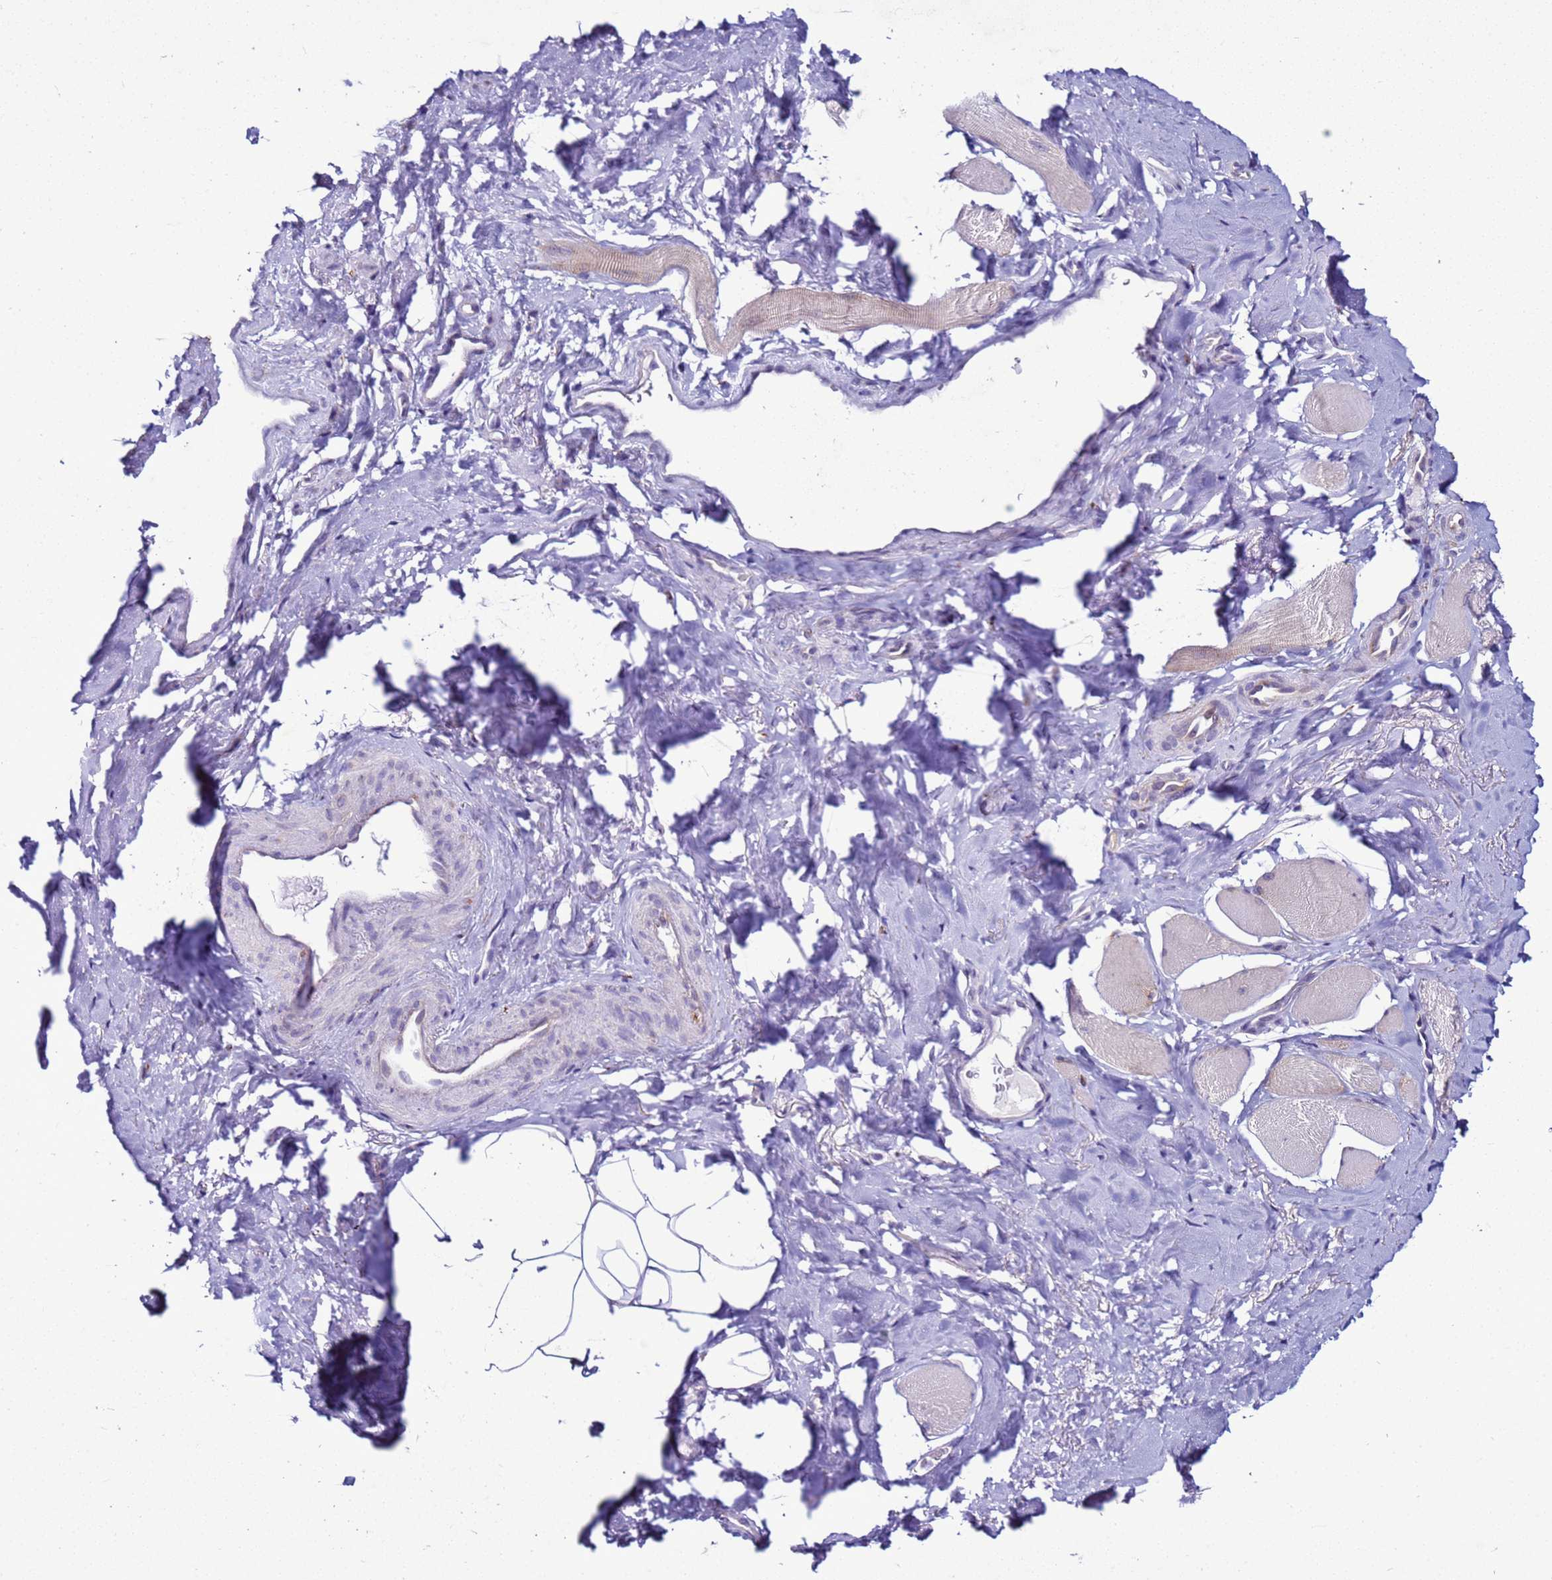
{"staining": {"intensity": "negative", "quantity": "none", "location": "none"}, "tissue": "smooth muscle", "cell_type": "Smooth muscle cells", "image_type": "normal", "snomed": [{"axis": "morphology", "description": "Normal tissue, NOS"}, {"axis": "topography", "description": "Smooth muscle"}, {"axis": "topography", "description": "Peripheral nerve tissue"}], "caption": "Smooth muscle cells show no significant staining in normal smooth muscle. Brightfield microscopy of immunohistochemistry (IHC) stained with DAB (brown) and hematoxylin (blue), captured at high magnification.", "gene": "LRRC10B", "patient": {"sex": "male", "age": 69}}